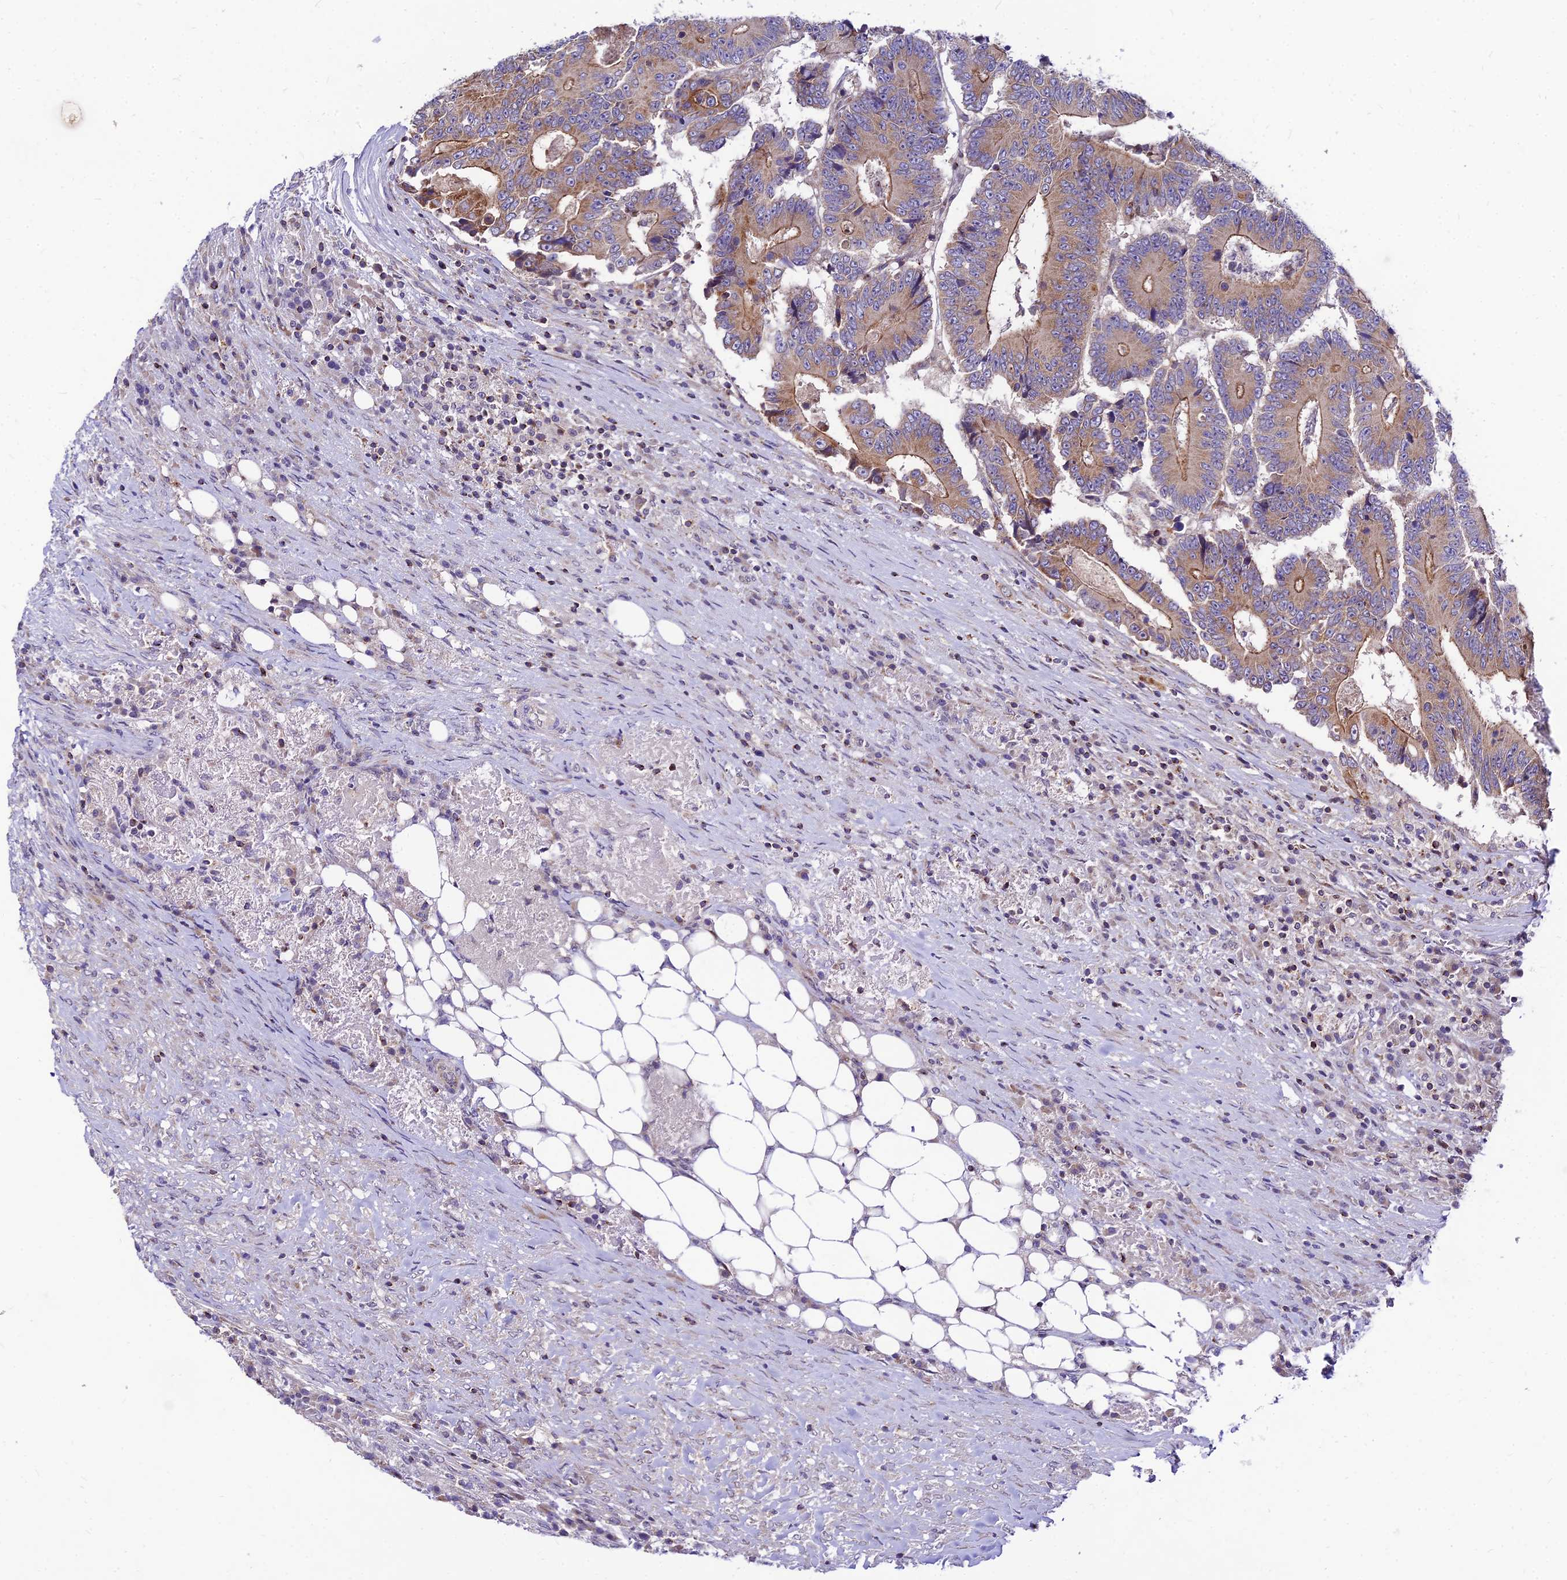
{"staining": {"intensity": "moderate", "quantity": ">75%", "location": "cytoplasmic/membranous"}, "tissue": "colorectal cancer", "cell_type": "Tumor cells", "image_type": "cancer", "snomed": [{"axis": "morphology", "description": "Adenocarcinoma, NOS"}, {"axis": "topography", "description": "Colon"}], "caption": "IHC of human colorectal cancer (adenocarcinoma) demonstrates medium levels of moderate cytoplasmic/membranous expression in about >75% of tumor cells. The staining is performed using DAB (3,3'-diaminobenzidine) brown chromogen to label protein expression. The nuclei are counter-stained blue using hematoxylin.", "gene": "C6orf132", "patient": {"sex": "male", "age": 83}}